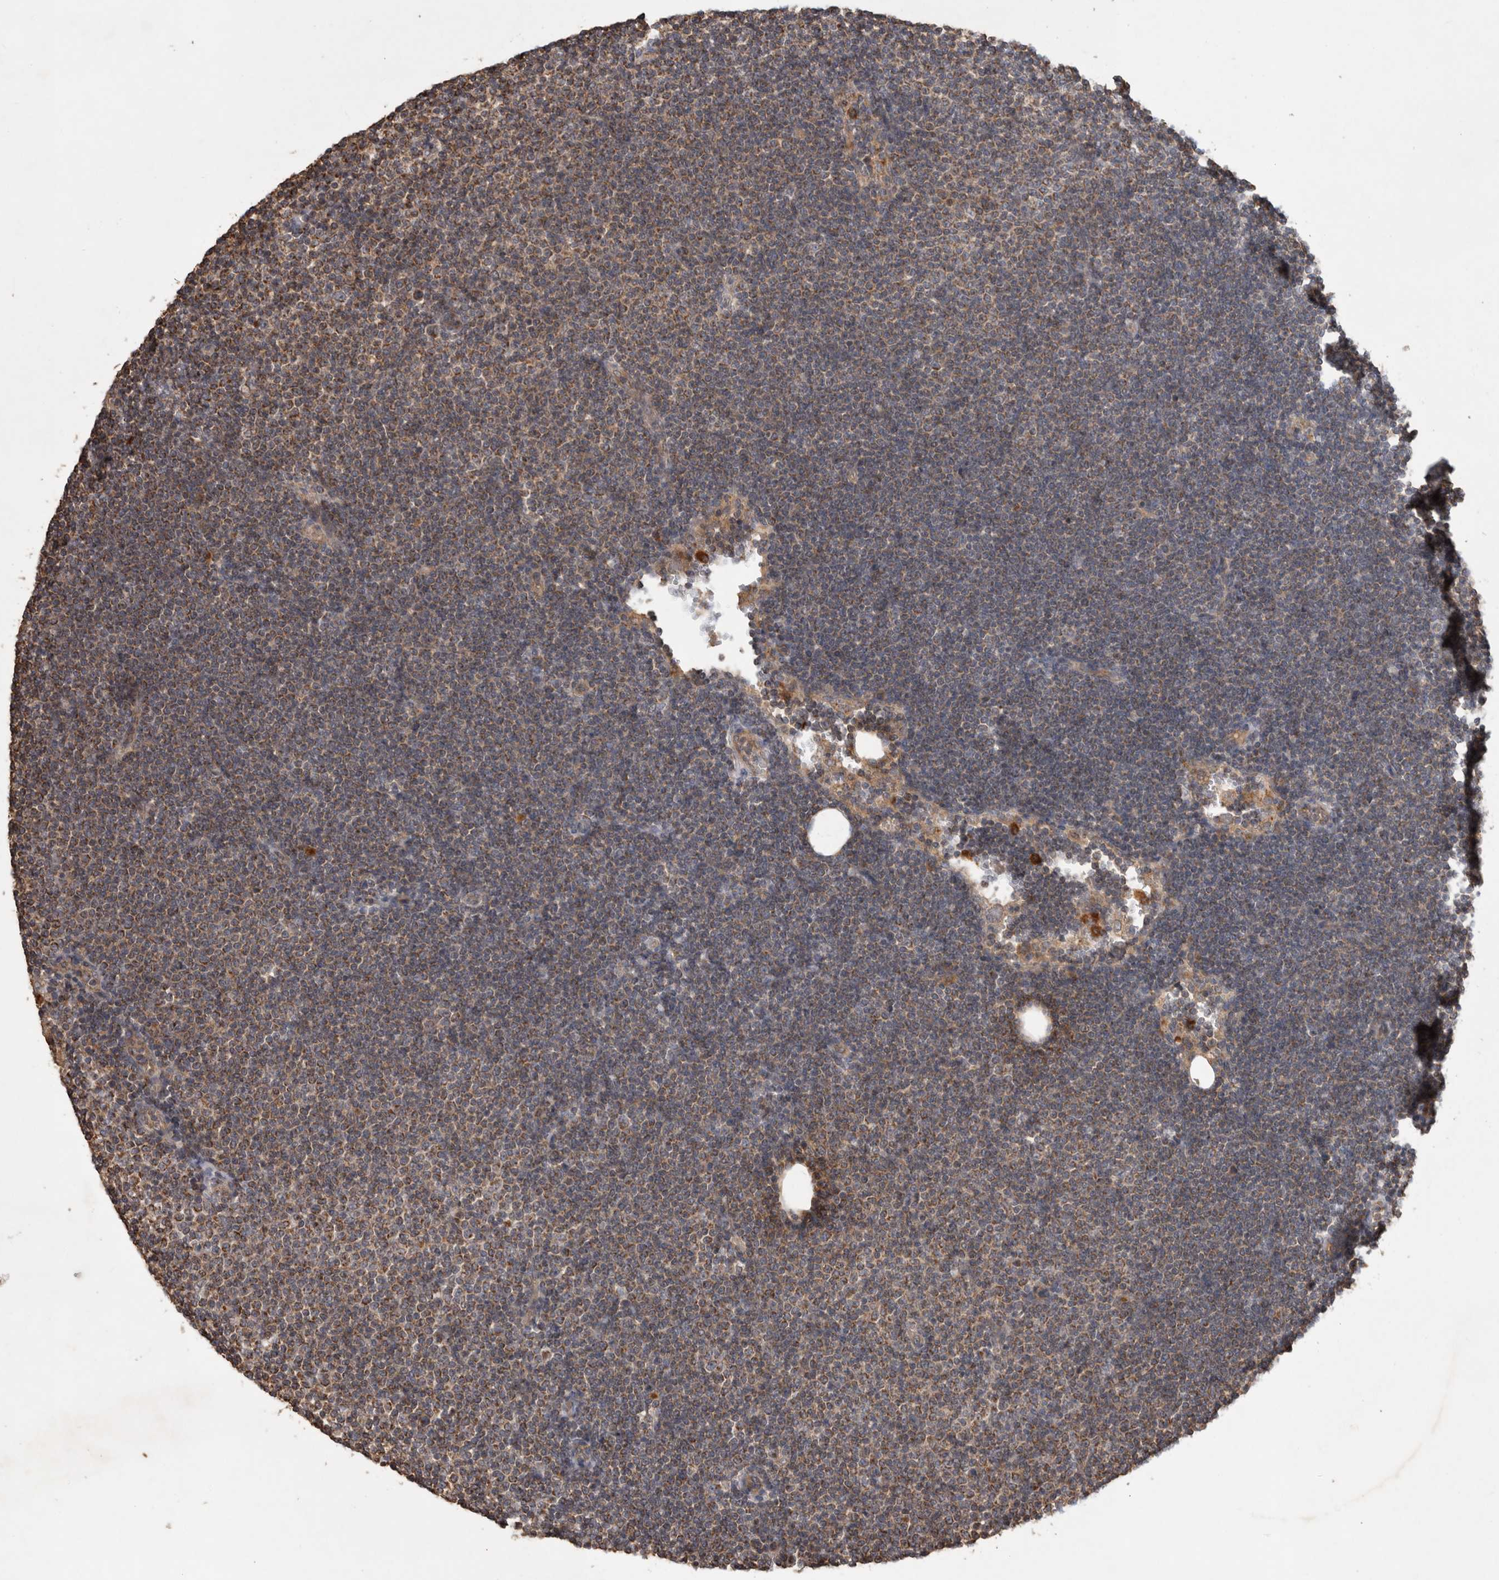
{"staining": {"intensity": "moderate", "quantity": "<25%", "location": "cytoplasmic/membranous"}, "tissue": "lymphoma", "cell_type": "Tumor cells", "image_type": "cancer", "snomed": [{"axis": "morphology", "description": "Malignant lymphoma, non-Hodgkin's type, Low grade"}, {"axis": "topography", "description": "Lymph node"}], "caption": "The histopathology image reveals a brown stain indicating the presence of a protein in the cytoplasmic/membranous of tumor cells in low-grade malignant lymphoma, non-Hodgkin's type.", "gene": "SERAC1", "patient": {"sex": "female", "age": 53}}